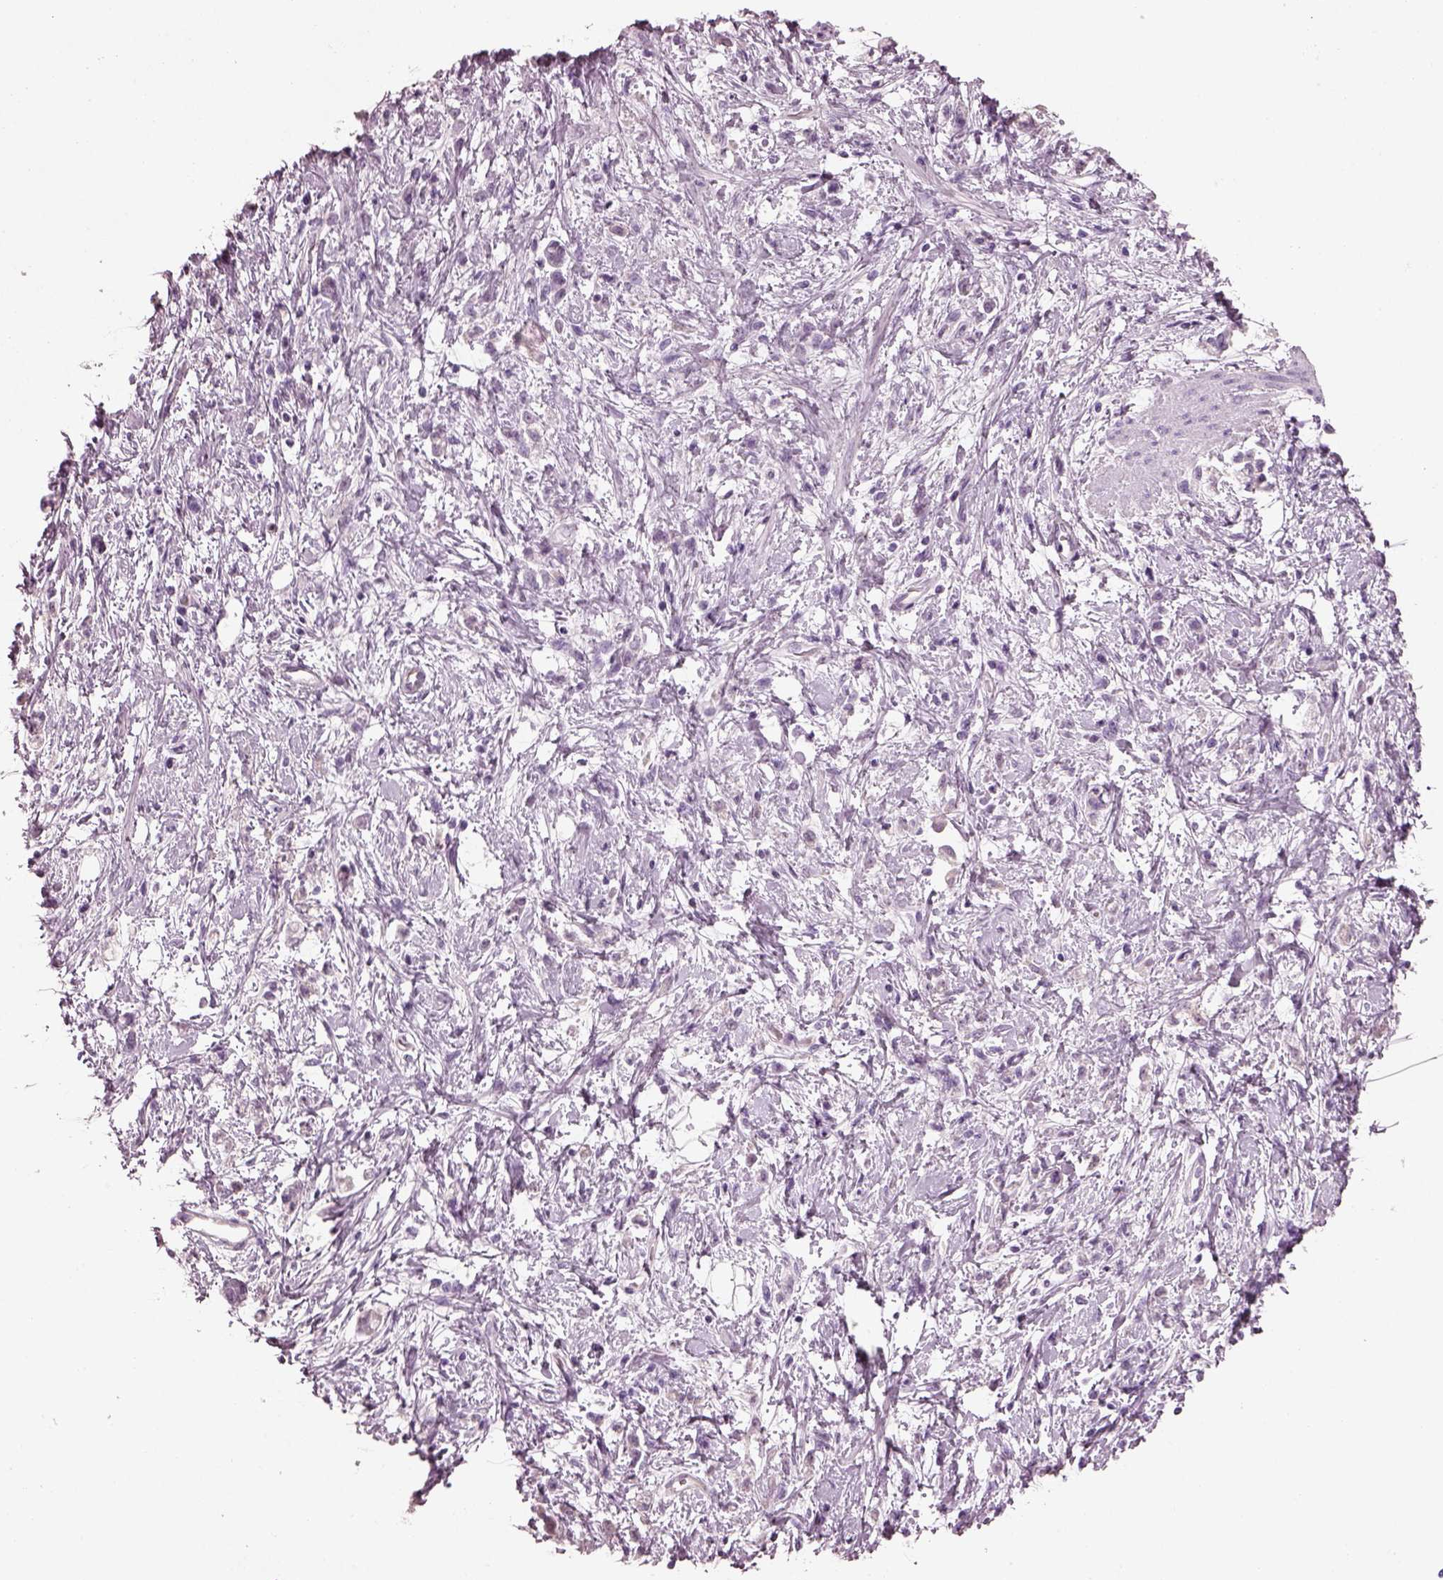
{"staining": {"intensity": "negative", "quantity": "none", "location": "none"}, "tissue": "stomach cancer", "cell_type": "Tumor cells", "image_type": "cancer", "snomed": [{"axis": "morphology", "description": "Adenocarcinoma, NOS"}, {"axis": "topography", "description": "Stomach"}], "caption": "An immunohistochemistry (IHC) photomicrograph of stomach cancer is shown. There is no staining in tumor cells of stomach cancer.", "gene": "PDC", "patient": {"sex": "female", "age": 60}}